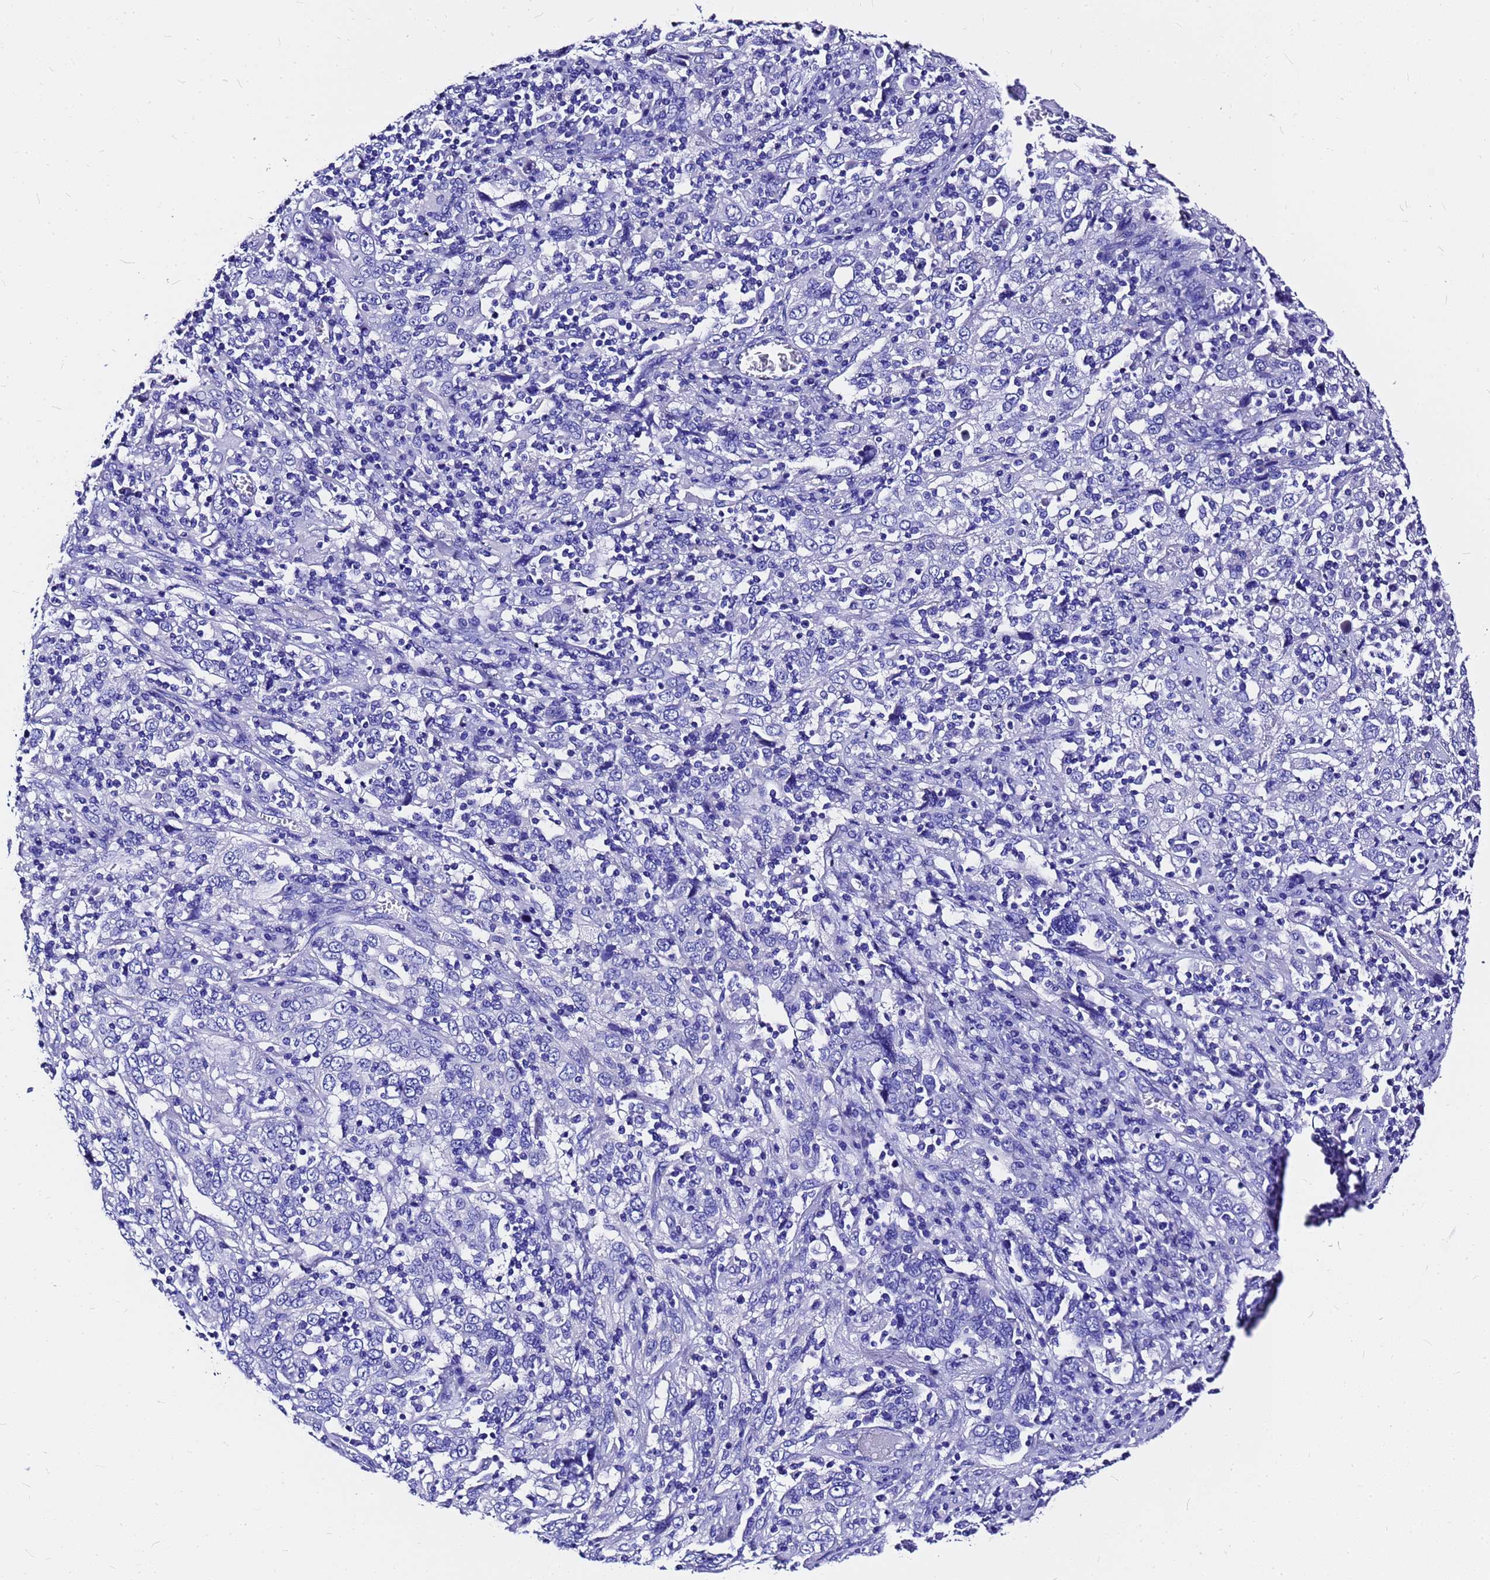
{"staining": {"intensity": "negative", "quantity": "none", "location": "none"}, "tissue": "cervical cancer", "cell_type": "Tumor cells", "image_type": "cancer", "snomed": [{"axis": "morphology", "description": "Squamous cell carcinoma, NOS"}, {"axis": "topography", "description": "Cervix"}], "caption": "Immunohistochemistry micrograph of squamous cell carcinoma (cervical) stained for a protein (brown), which reveals no expression in tumor cells.", "gene": "HERC4", "patient": {"sex": "female", "age": 46}}